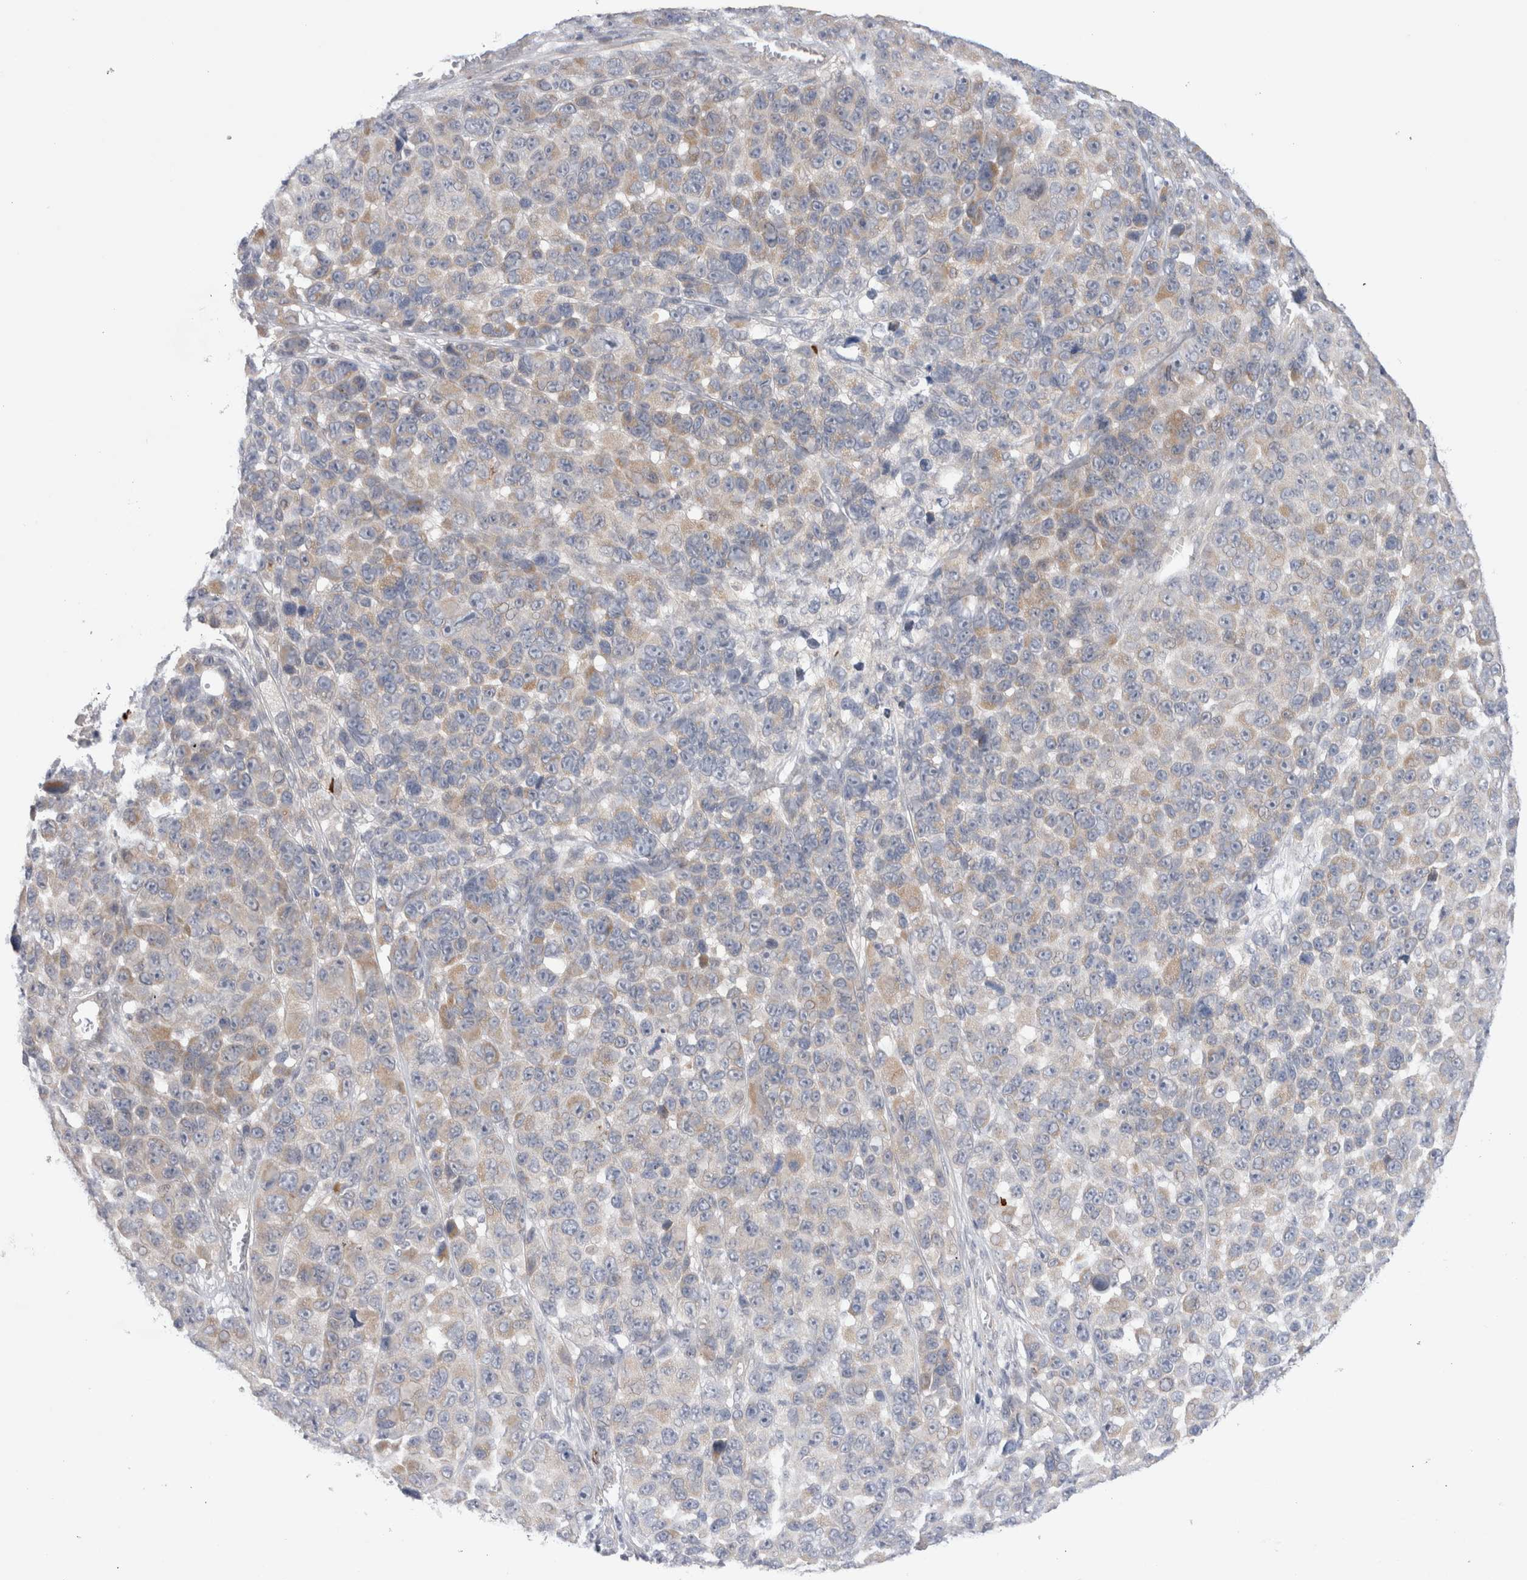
{"staining": {"intensity": "weak", "quantity": "<25%", "location": "cytoplasmic/membranous"}, "tissue": "melanoma", "cell_type": "Tumor cells", "image_type": "cancer", "snomed": [{"axis": "morphology", "description": "Malignant melanoma, NOS"}, {"axis": "topography", "description": "Skin"}], "caption": "This is an IHC histopathology image of melanoma. There is no positivity in tumor cells.", "gene": "GSDMB", "patient": {"sex": "male", "age": 53}}